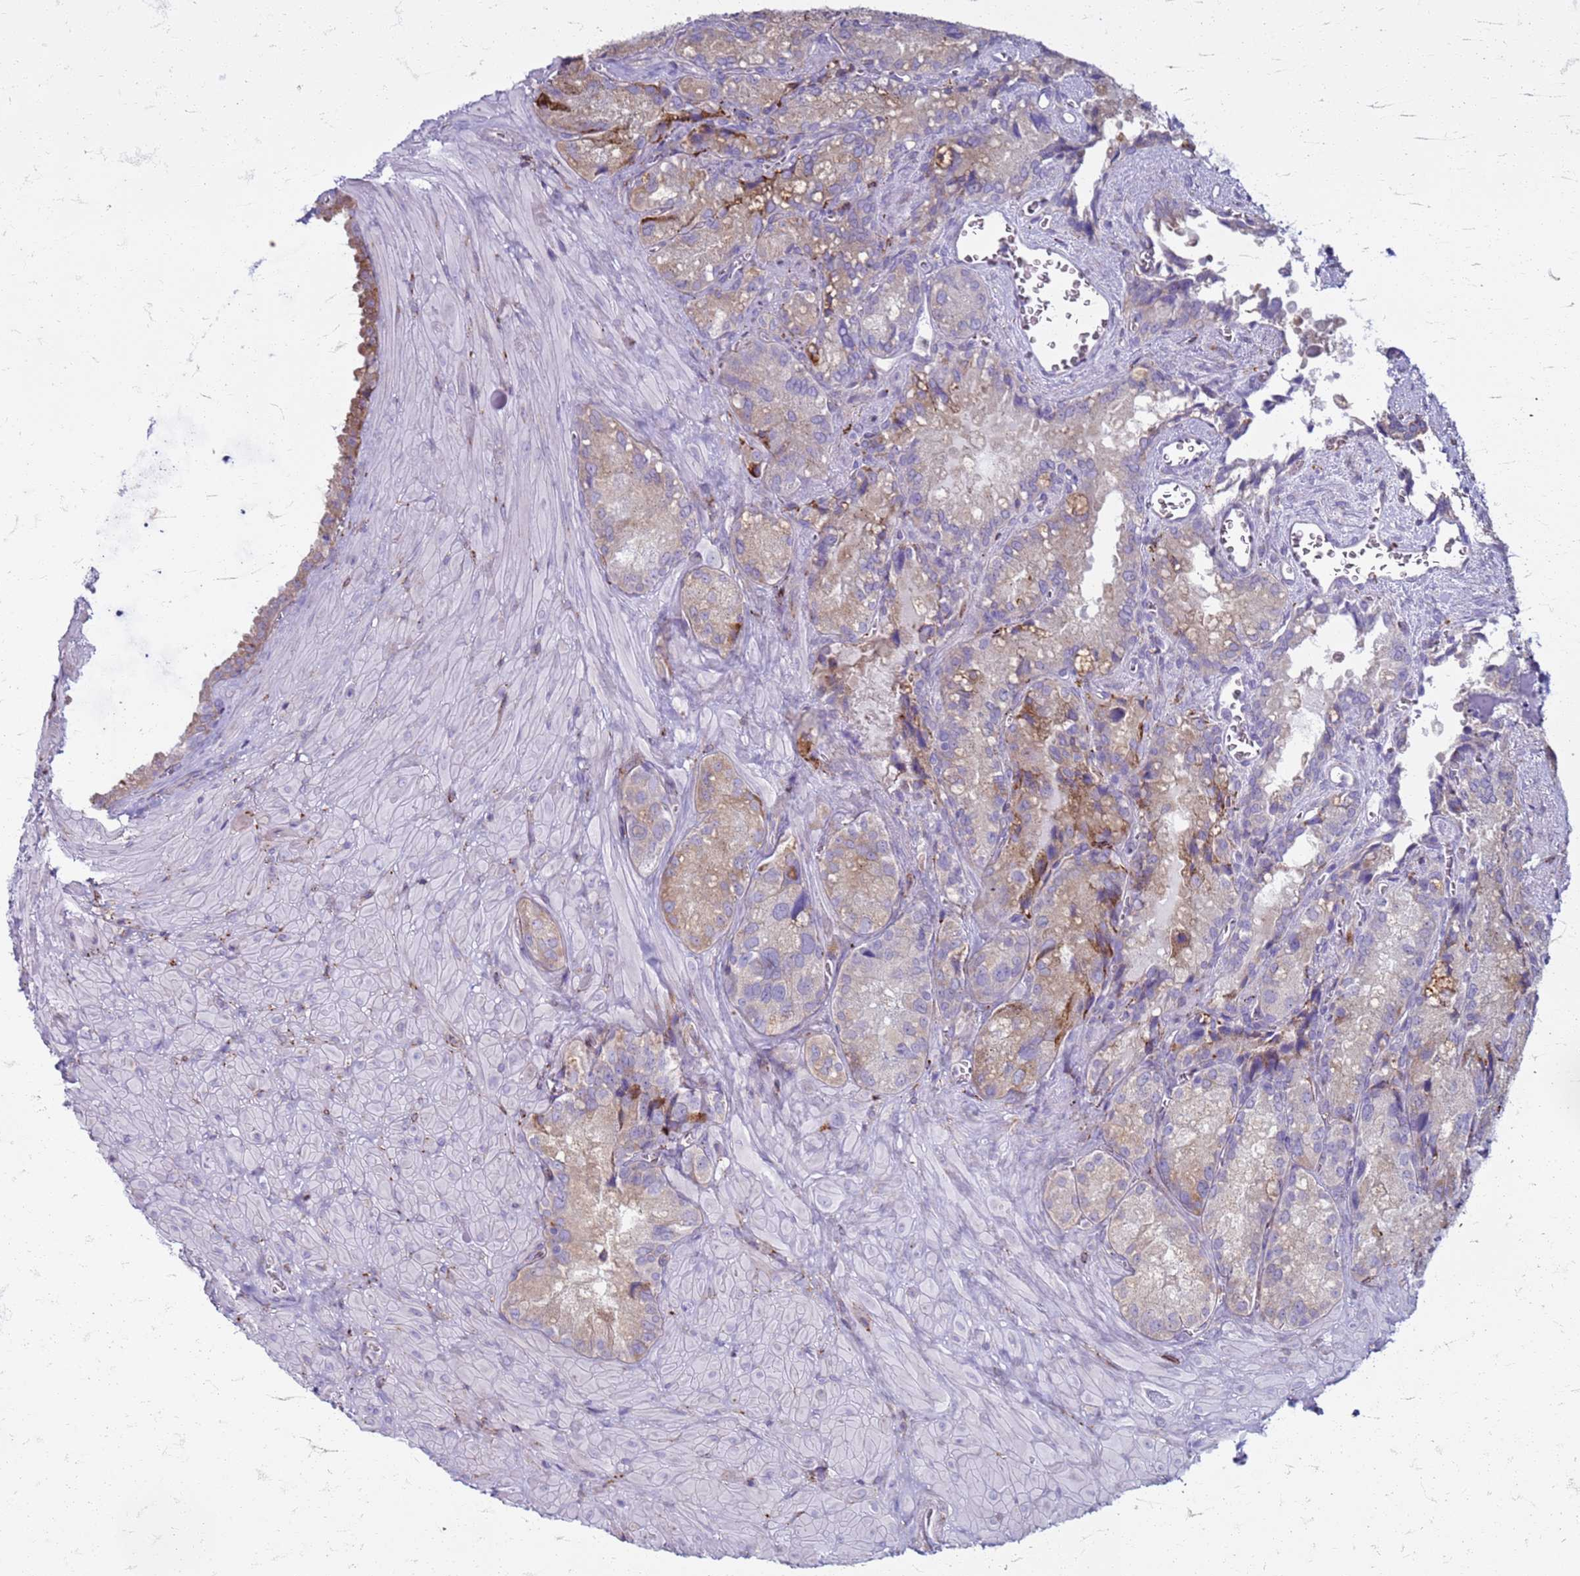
{"staining": {"intensity": "weak", "quantity": "<25%", "location": "cytoplasmic/membranous"}, "tissue": "seminal vesicle", "cell_type": "Glandular cells", "image_type": "normal", "snomed": [{"axis": "morphology", "description": "Normal tissue, NOS"}, {"axis": "topography", "description": "Seminal veicle"}], "caption": "High magnification brightfield microscopy of unremarkable seminal vesicle stained with DAB (3,3'-diaminobenzidine) (brown) and counterstained with hematoxylin (blue): glandular cells show no significant positivity. (DAB (3,3'-diaminobenzidine) IHC visualized using brightfield microscopy, high magnification).", "gene": "PDK3", "patient": {"sex": "male", "age": 62}}